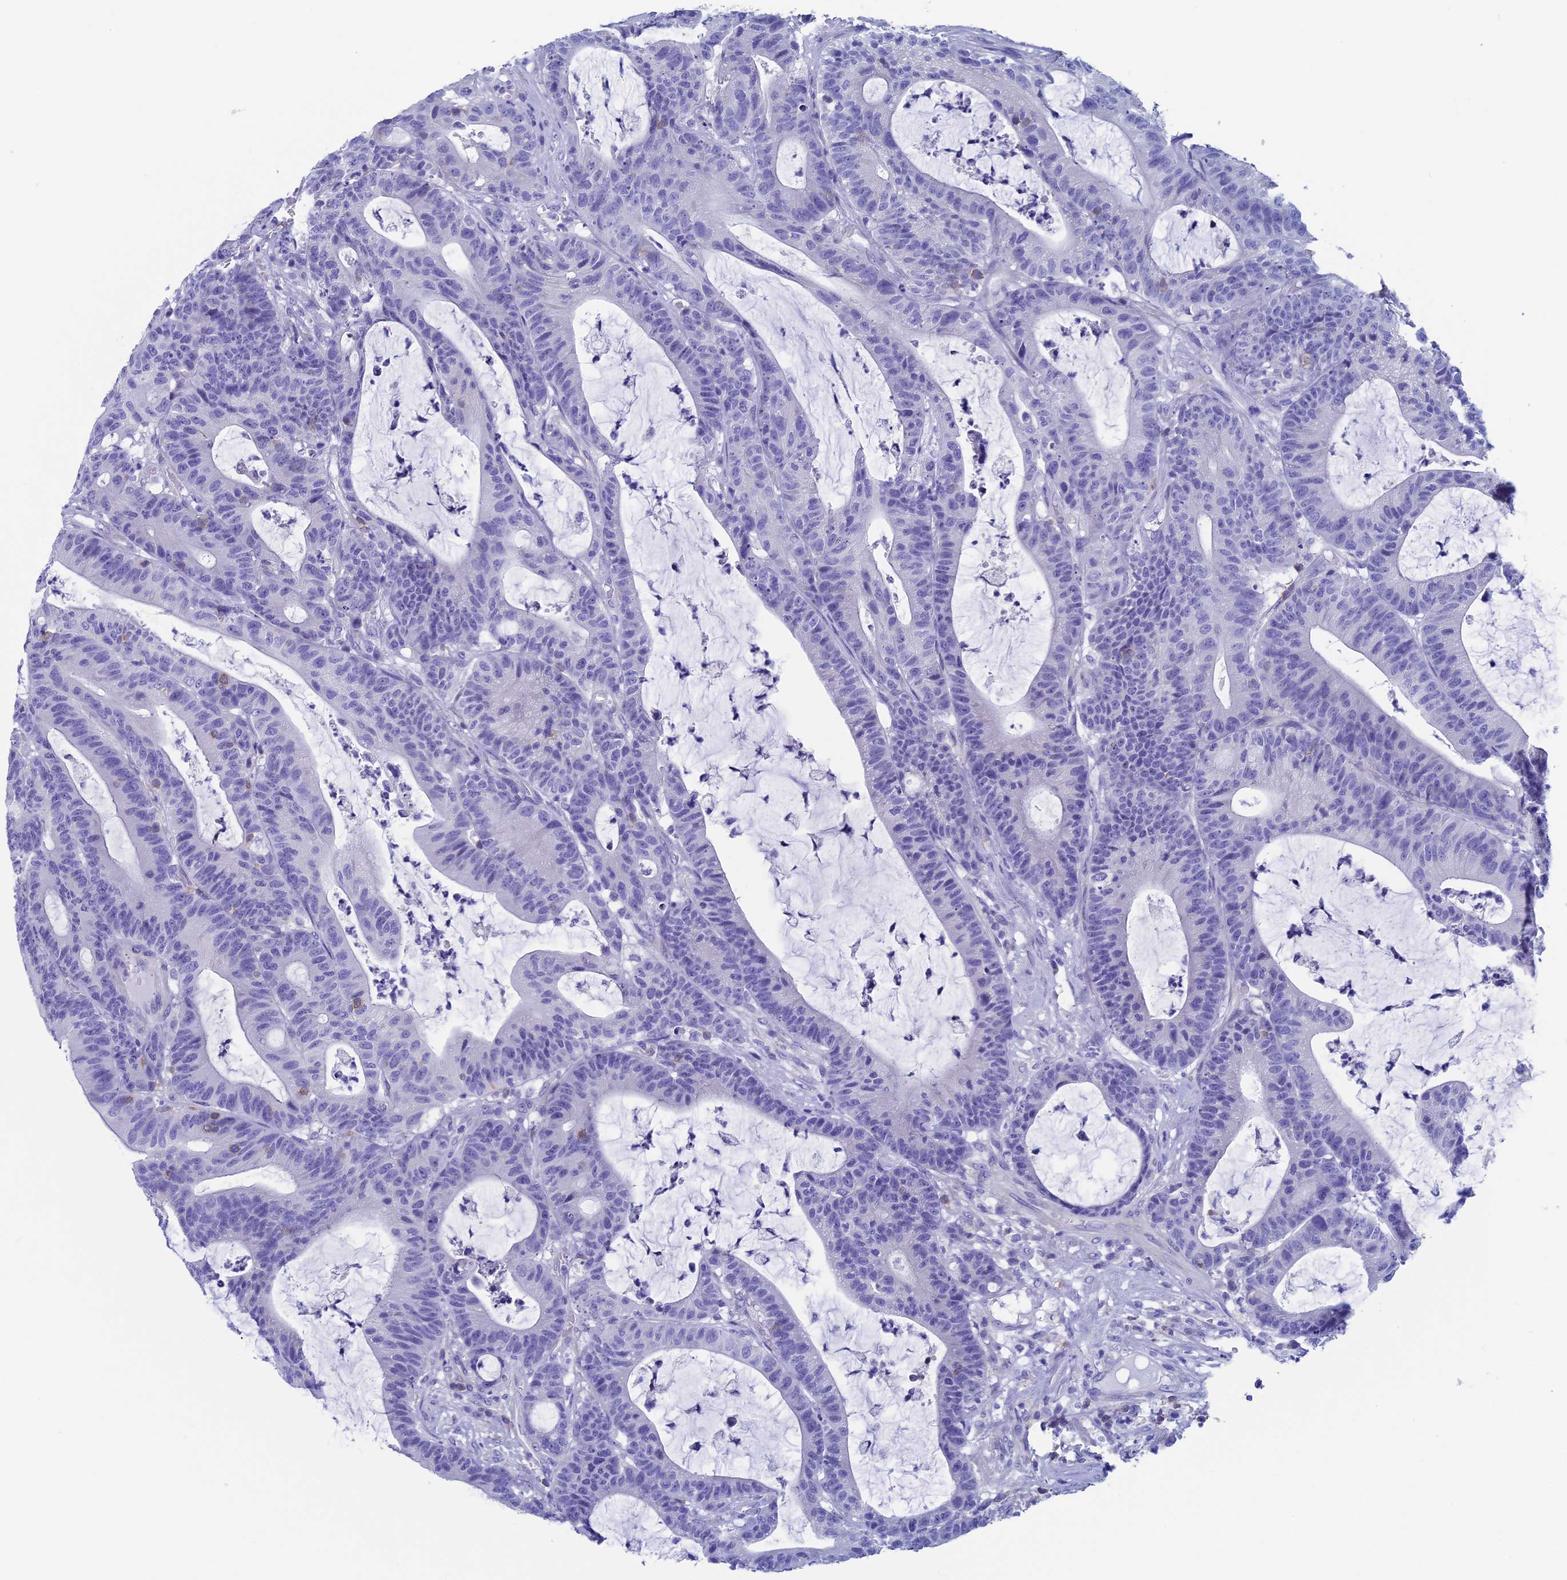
{"staining": {"intensity": "negative", "quantity": "none", "location": "none"}, "tissue": "colorectal cancer", "cell_type": "Tumor cells", "image_type": "cancer", "snomed": [{"axis": "morphology", "description": "Adenocarcinoma, NOS"}, {"axis": "topography", "description": "Colon"}], "caption": "A micrograph of human colorectal adenocarcinoma is negative for staining in tumor cells. (IHC, brightfield microscopy, high magnification).", "gene": "SEPTIN1", "patient": {"sex": "female", "age": 84}}